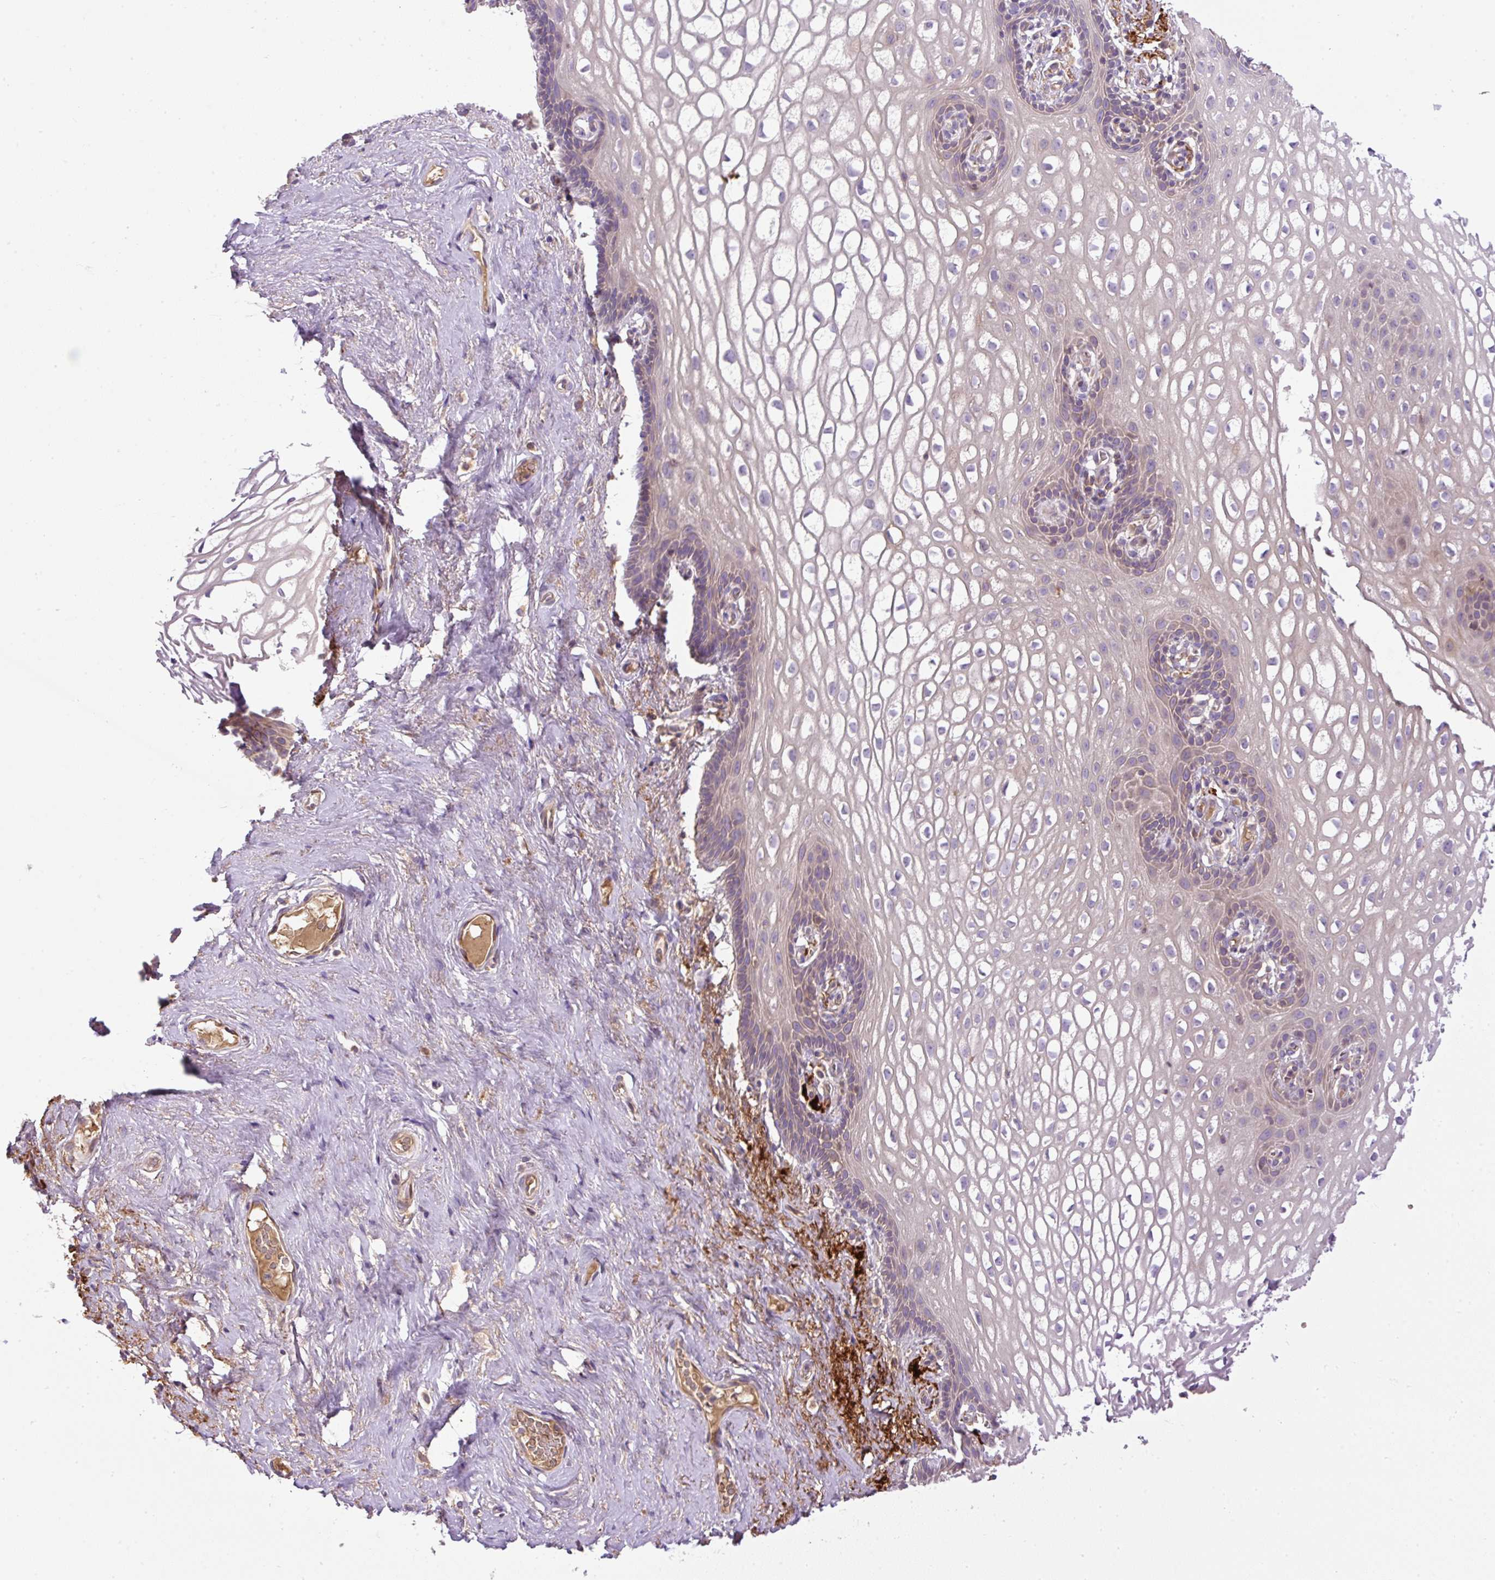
{"staining": {"intensity": "negative", "quantity": "none", "location": "none"}, "tissue": "vagina", "cell_type": "Squamous epithelial cells", "image_type": "normal", "snomed": [{"axis": "morphology", "description": "Normal tissue, NOS"}, {"axis": "topography", "description": "Vagina"}, {"axis": "topography", "description": "Peripheral nerve tissue"}], "caption": "Histopathology image shows no protein staining in squamous epithelial cells of normal vagina. Nuclei are stained in blue.", "gene": "CXCL13", "patient": {"sex": "female", "age": 71}}